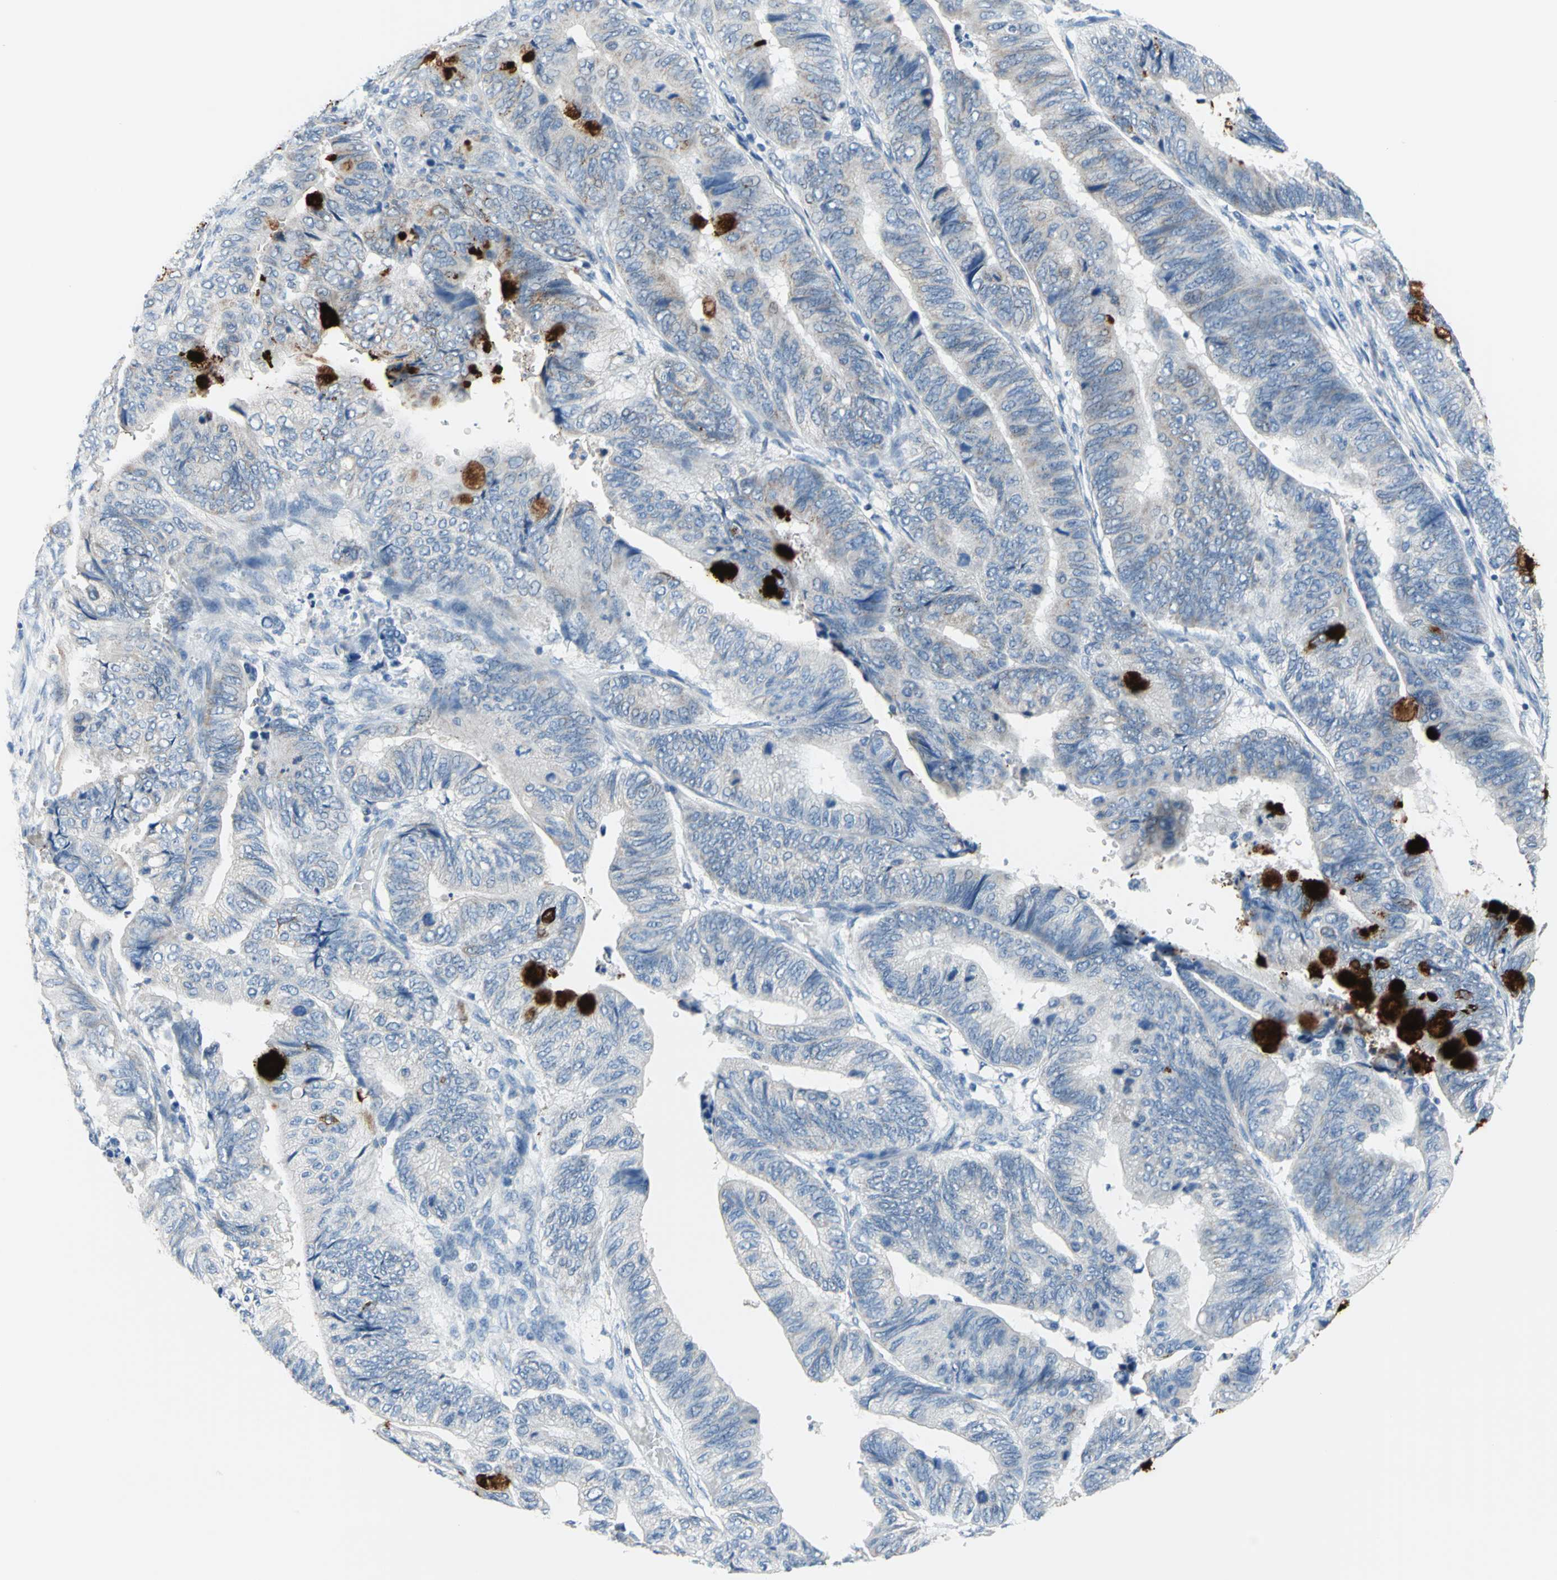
{"staining": {"intensity": "strong", "quantity": "<25%", "location": "cytoplasmic/membranous"}, "tissue": "colorectal cancer", "cell_type": "Tumor cells", "image_type": "cancer", "snomed": [{"axis": "morphology", "description": "Normal tissue, NOS"}, {"axis": "morphology", "description": "Adenocarcinoma, NOS"}, {"axis": "topography", "description": "Rectum"}, {"axis": "topography", "description": "Peripheral nerve tissue"}], "caption": "Immunohistochemistry (IHC) histopathology image of neoplastic tissue: human colorectal cancer (adenocarcinoma) stained using immunohistochemistry displays medium levels of strong protein expression localized specifically in the cytoplasmic/membranous of tumor cells, appearing as a cytoplasmic/membranous brown color.", "gene": "MUC4", "patient": {"sex": "male", "age": 92}}